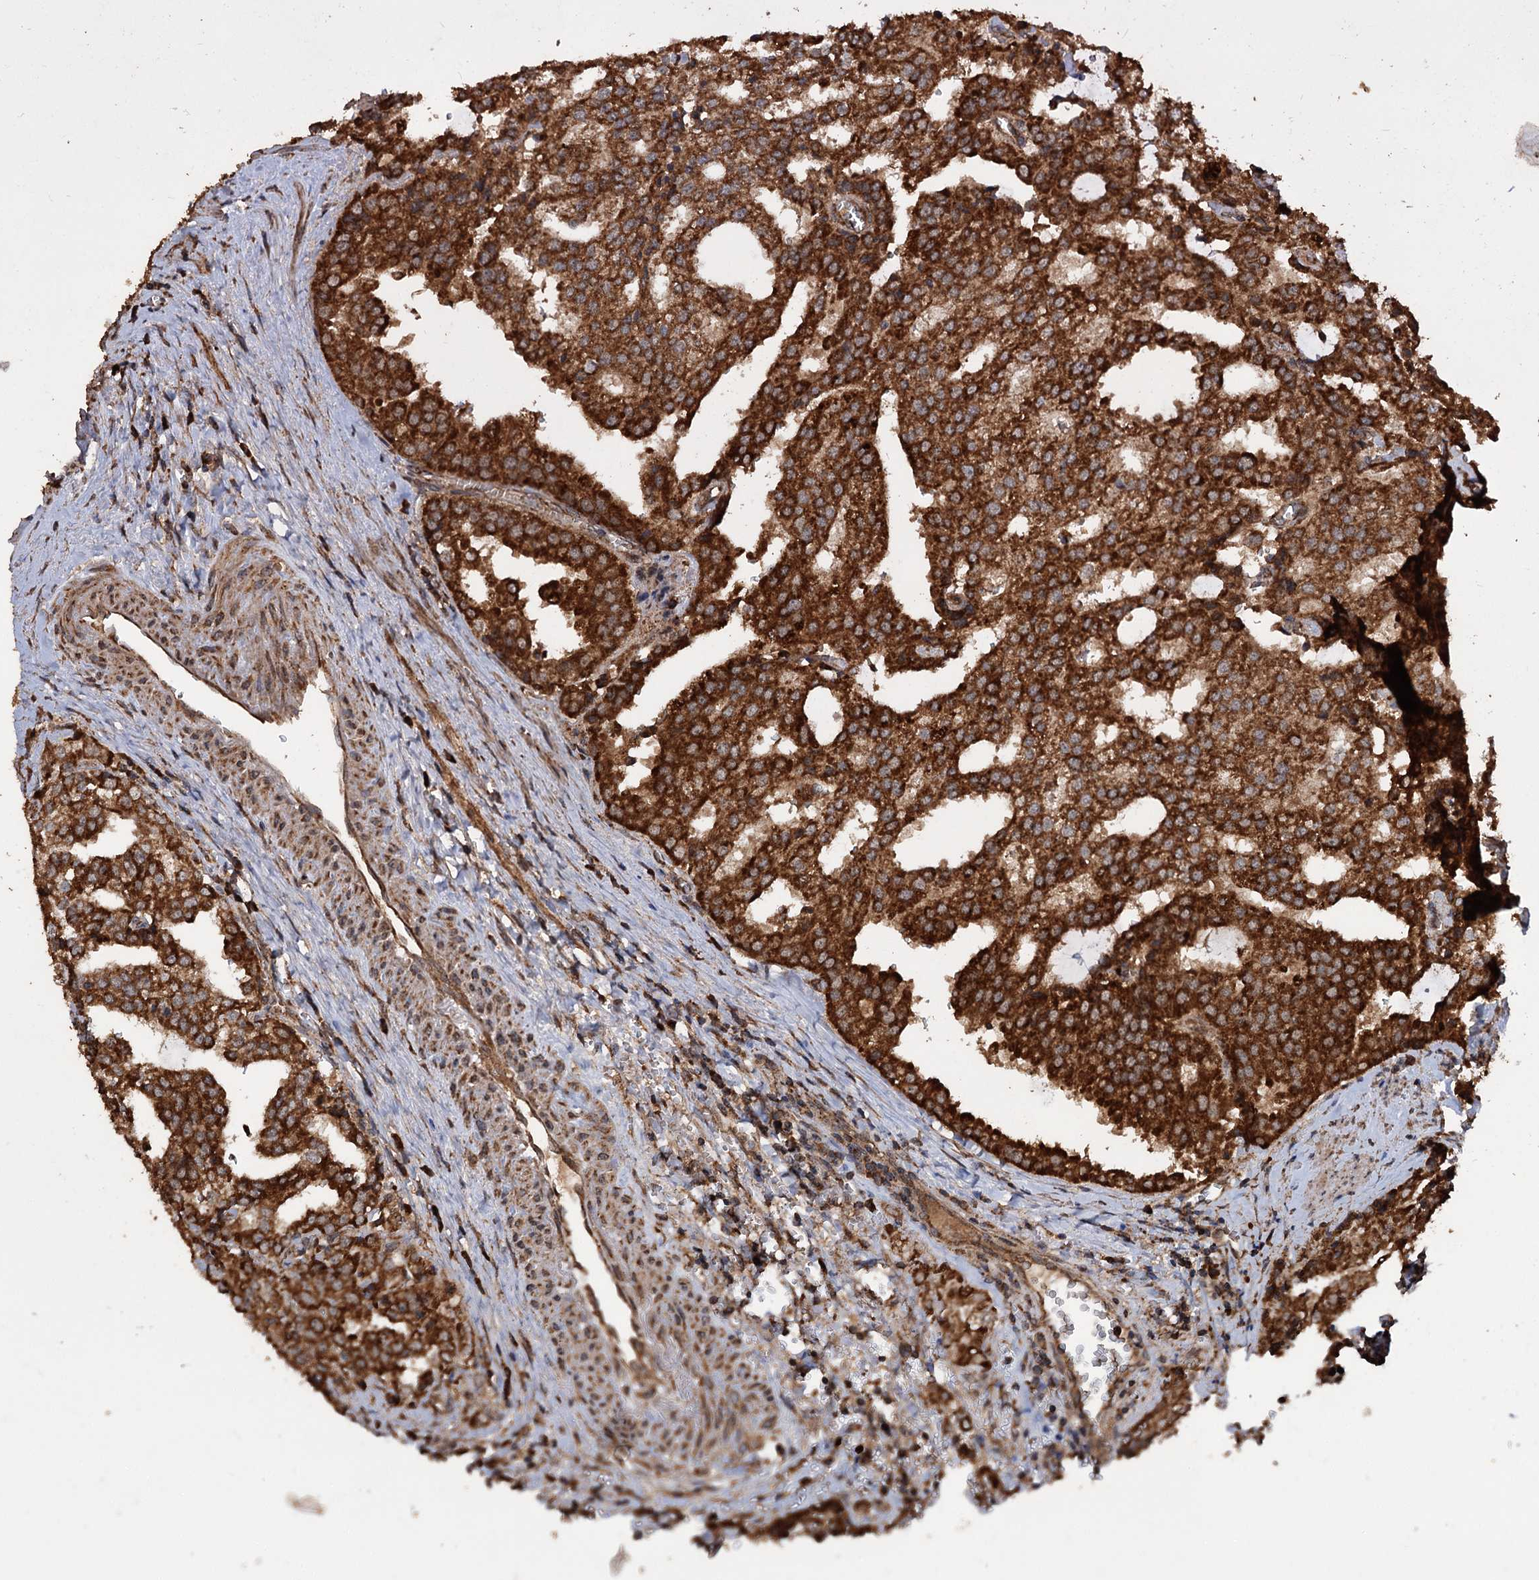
{"staining": {"intensity": "strong", "quantity": ">75%", "location": "cytoplasmic/membranous"}, "tissue": "prostate cancer", "cell_type": "Tumor cells", "image_type": "cancer", "snomed": [{"axis": "morphology", "description": "Adenocarcinoma, High grade"}, {"axis": "topography", "description": "Prostate"}], "caption": "A brown stain labels strong cytoplasmic/membranous staining of a protein in prostate high-grade adenocarcinoma tumor cells.", "gene": "IPO4", "patient": {"sex": "male", "age": 68}}